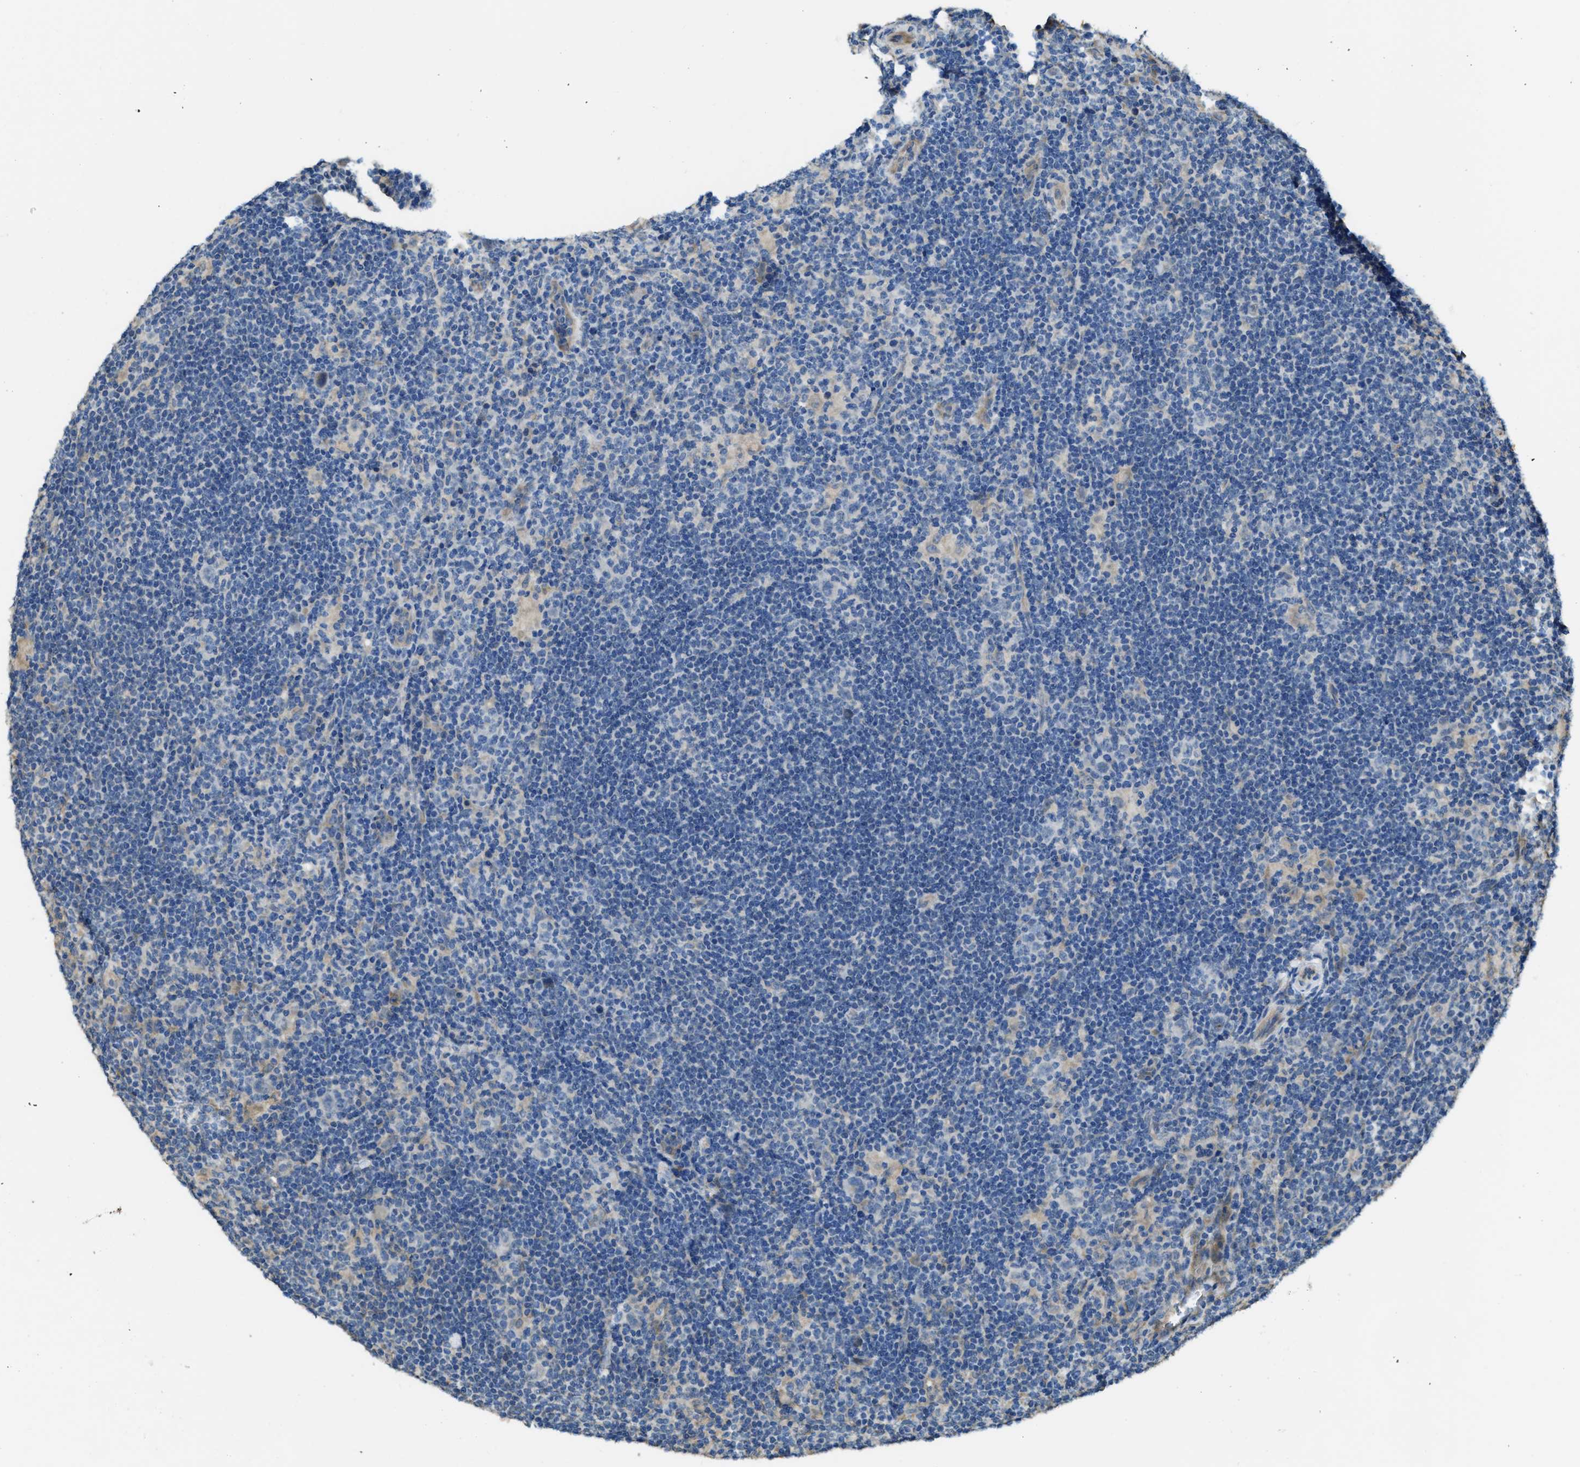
{"staining": {"intensity": "negative", "quantity": "none", "location": "none"}, "tissue": "lymphoma", "cell_type": "Tumor cells", "image_type": "cancer", "snomed": [{"axis": "morphology", "description": "Hodgkin's disease, NOS"}, {"axis": "topography", "description": "Lymph node"}], "caption": "Hodgkin's disease stained for a protein using immunohistochemistry (IHC) displays no staining tumor cells.", "gene": "RIPK2", "patient": {"sex": "female", "age": 57}}